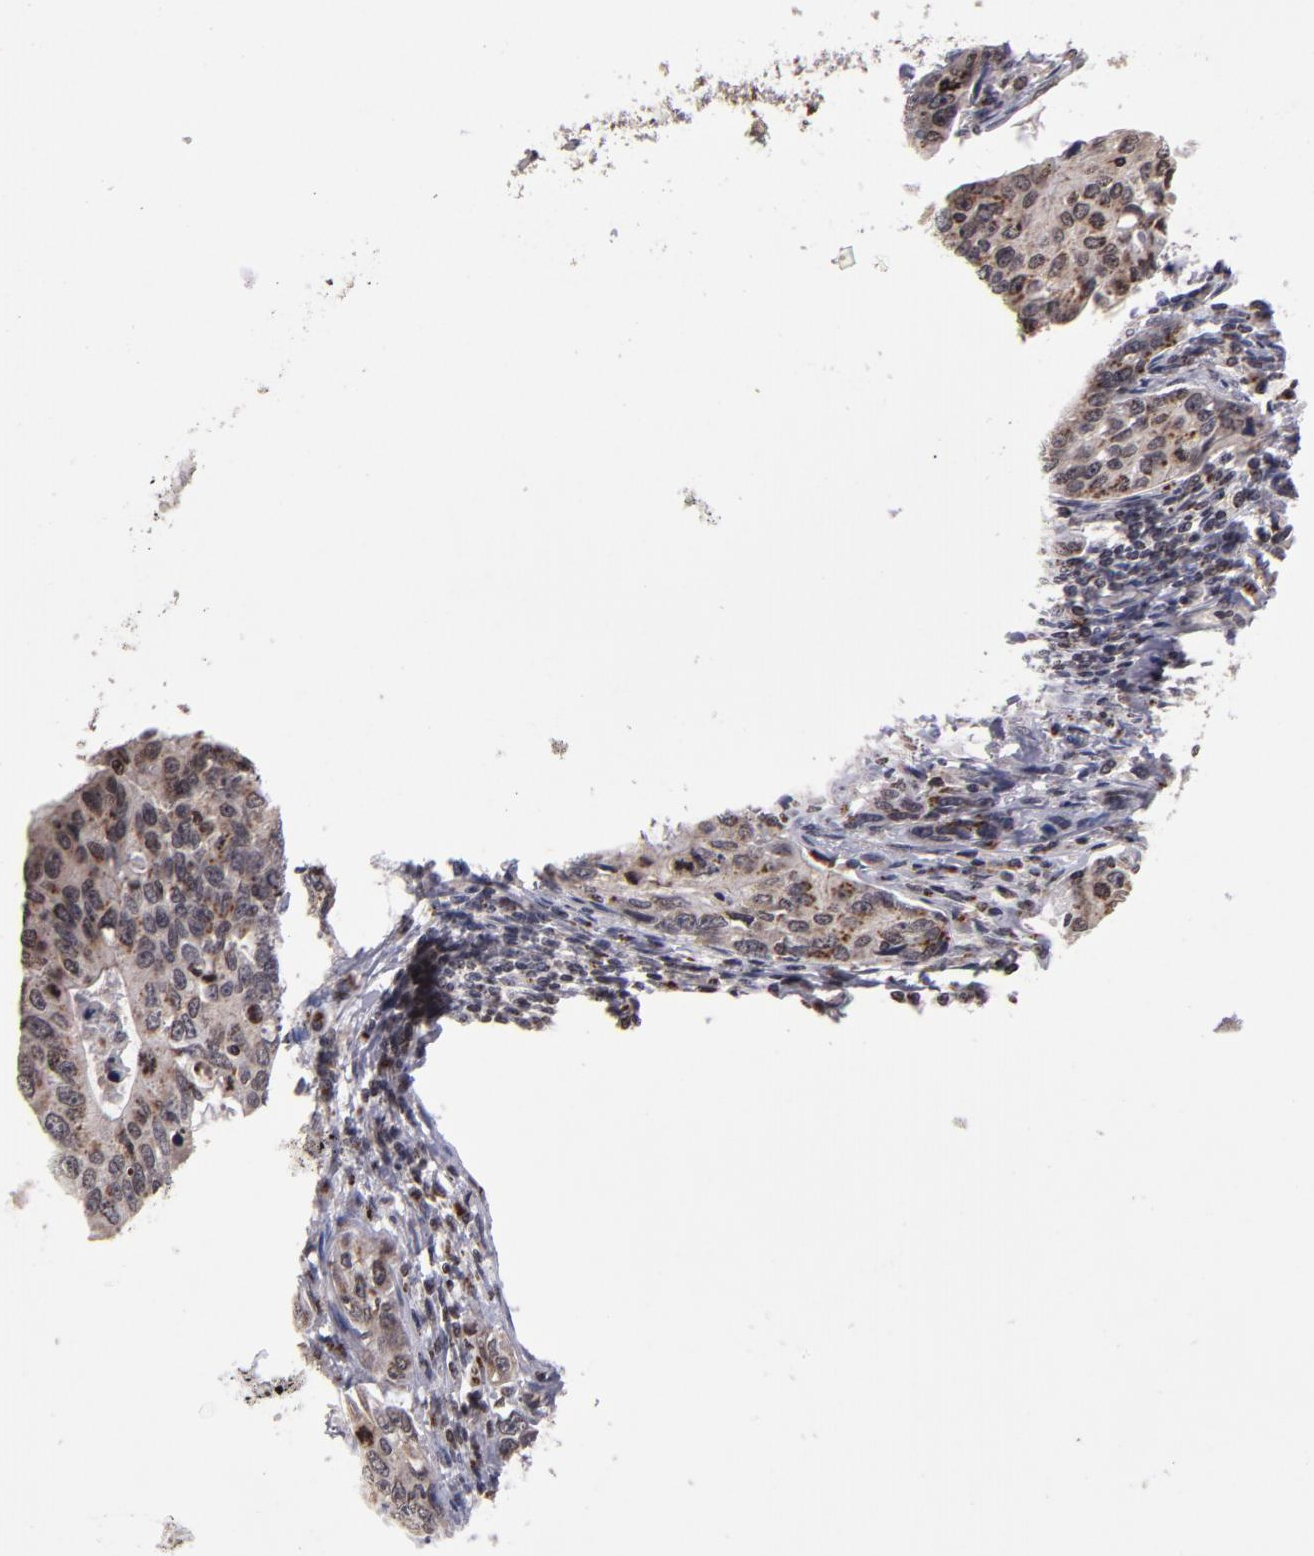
{"staining": {"intensity": "moderate", "quantity": ">75%", "location": "cytoplasmic/membranous,nuclear"}, "tissue": "stomach cancer", "cell_type": "Tumor cells", "image_type": "cancer", "snomed": [{"axis": "morphology", "description": "Adenocarcinoma, NOS"}, {"axis": "topography", "description": "Esophagus"}, {"axis": "topography", "description": "Stomach"}], "caption": "Approximately >75% of tumor cells in human stomach cancer show moderate cytoplasmic/membranous and nuclear protein positivity as visualized by brown immunohistochemical staining.", "gene": "CSDC2", "patient": {"sex": "male", "age": 74}}